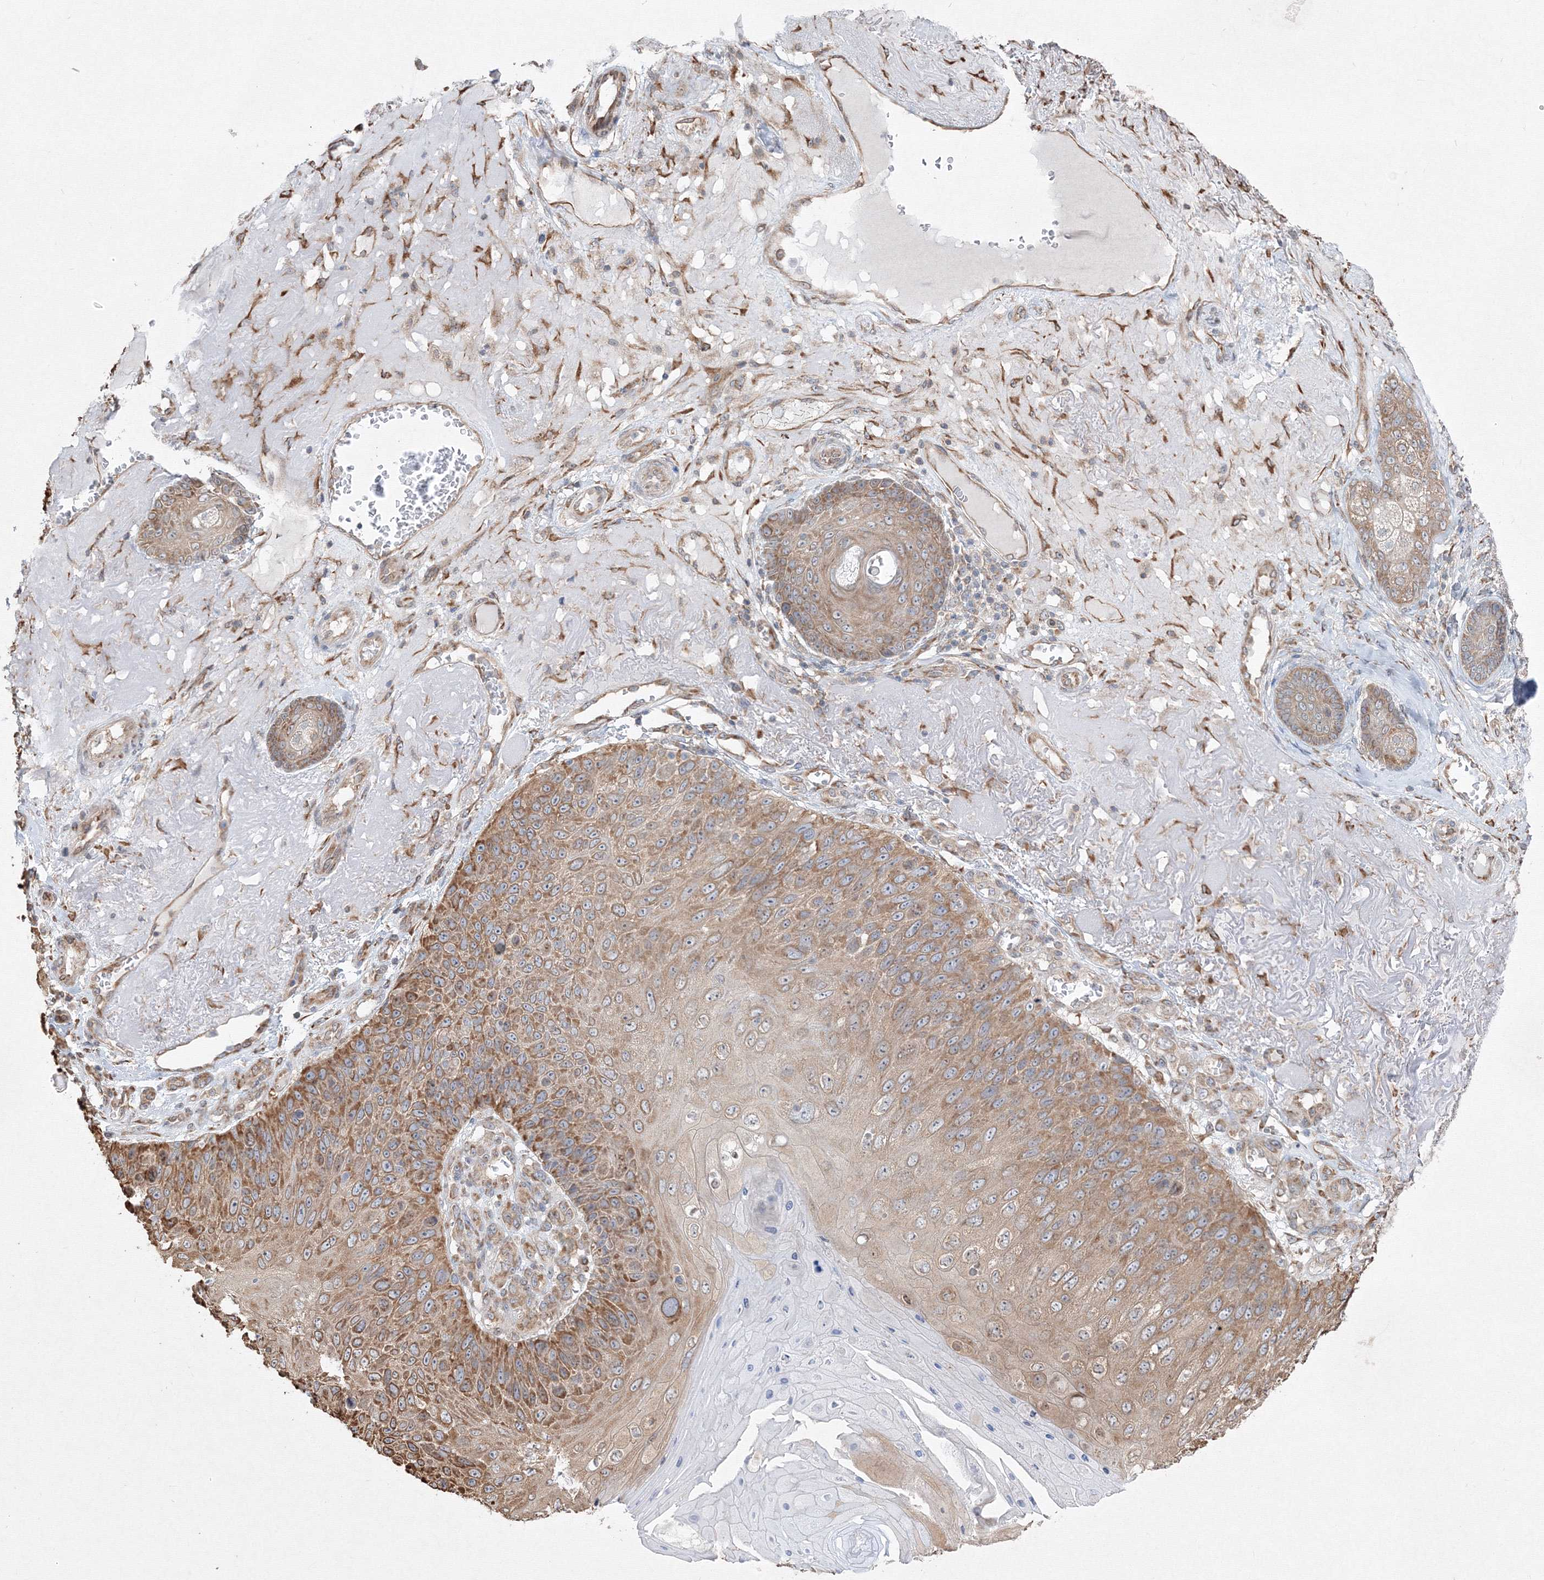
{"staining": {"intensity": "moderate", "quantity": ">75%", "location": "cytoplasmic/membranous"}, "tissue": "skin cancer", "cell_type": "Tumor cells", "image_type": "cancer", "snomed": [{"axis": "morphology", "description": "Squamous cell carcinoma, NOS"}, {"axis": "topography", "description": "Skin"}], "caption": "A photomicrograph showing moderate cytoplasmic/membranous expression in about >75% of tumor cells in skin squamous cell carcinoma, as visualized by brown immunohistochemical staining.", "gene": "FBXL8", "patient": {"sex": "female", "age": 88}}